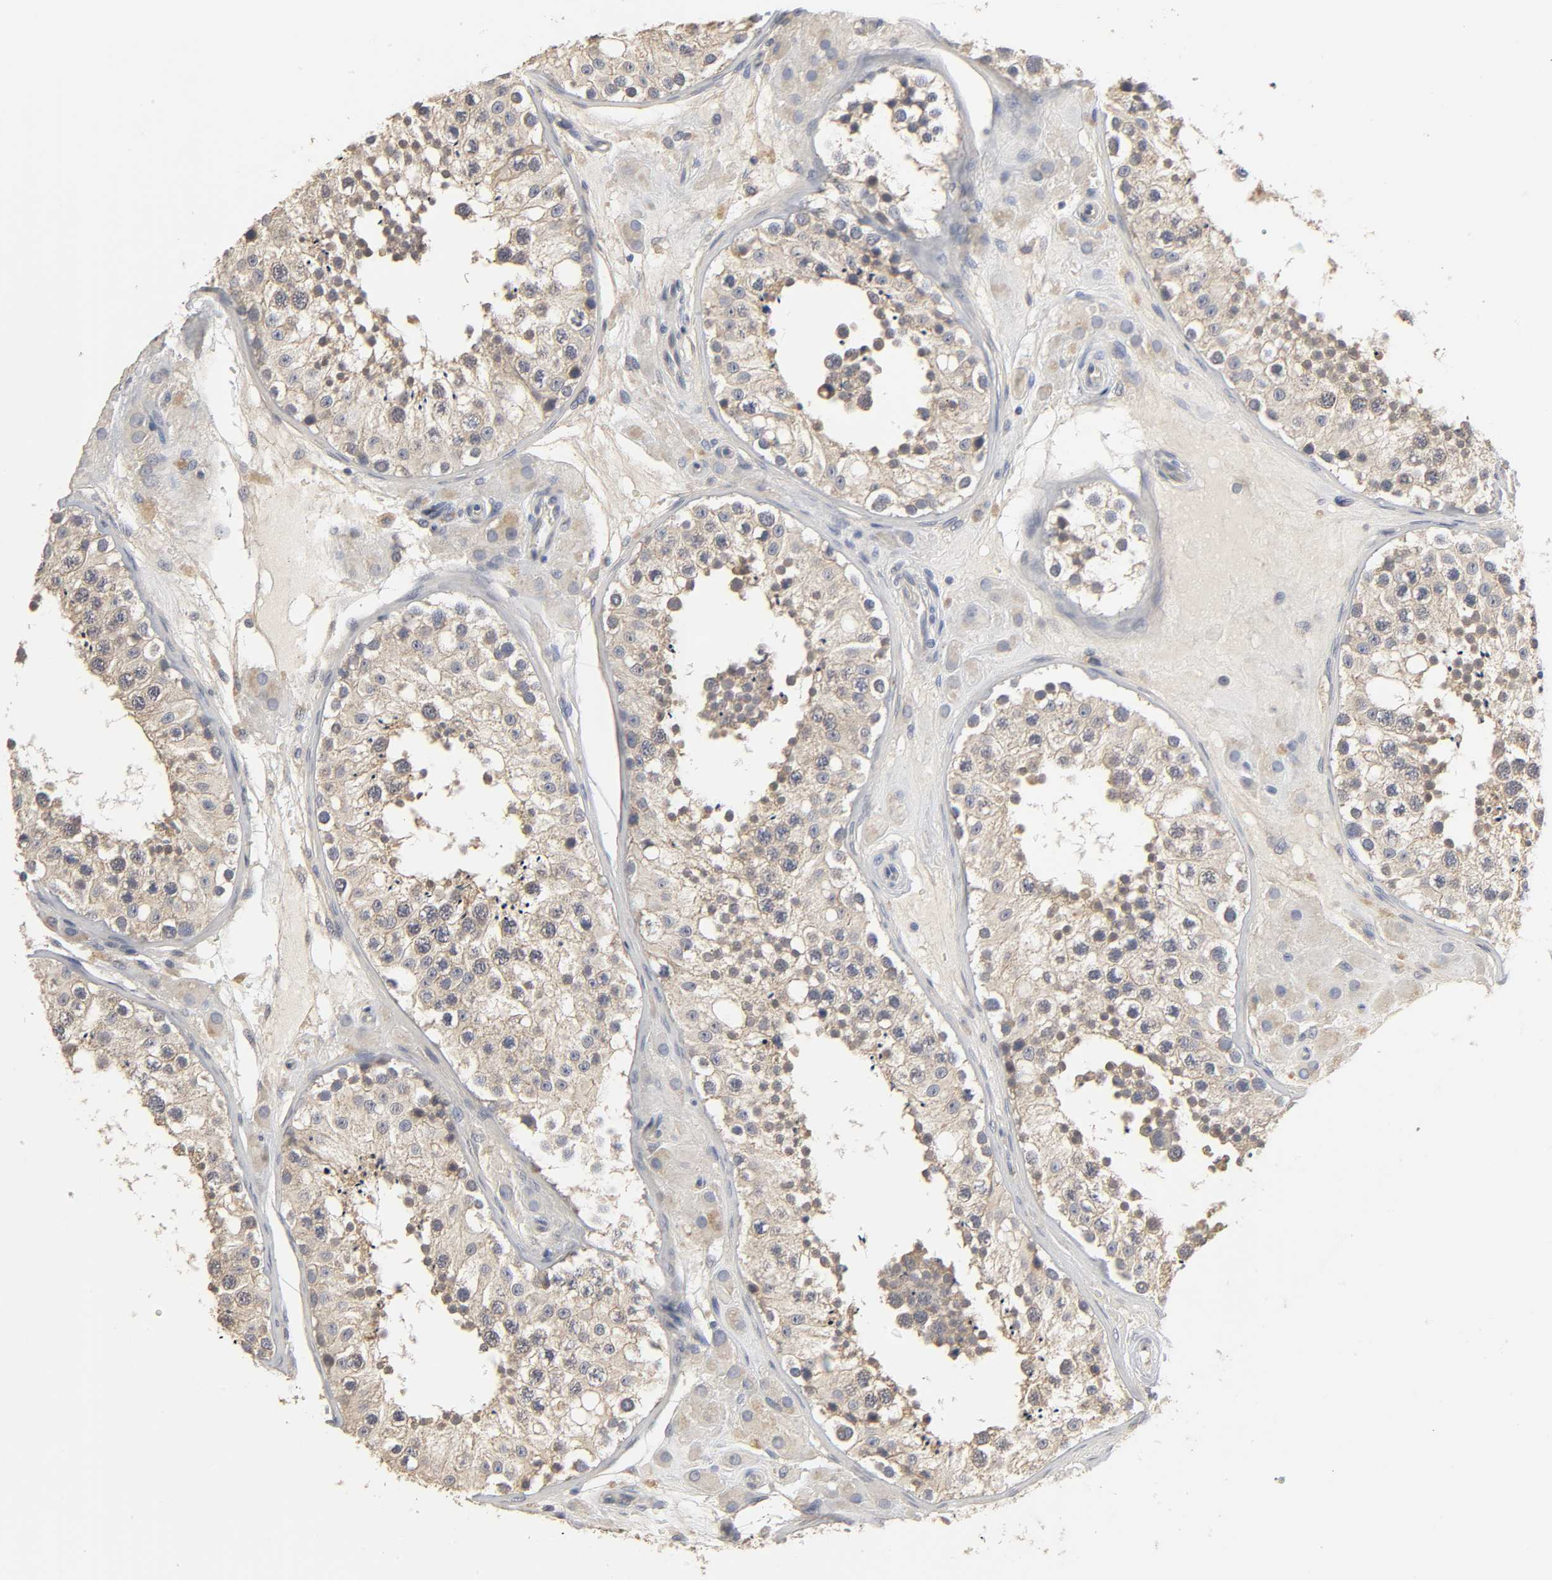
{"staining": {"intensity": "moderate", "quantity": "25%-75%", "location": "cytoplasmic/membranous"}, "tissue": "testis", "cell_type": "Cells in seminiferous ducts", "image_type": "normal", "snomed": [{"axis": "morphology", "description": "Normal tissue, NOS"}, {"axis": "topography", "description": "Testis"}], "caption": "Immunohistochemical staining of benign human testis shows moderate cytoplasmic/membranous protein expression in about 25%-75% of cells in seminiferous ducts.", "gene": "SLC10A2", "patient": {"sex": "male", "age": 26}}